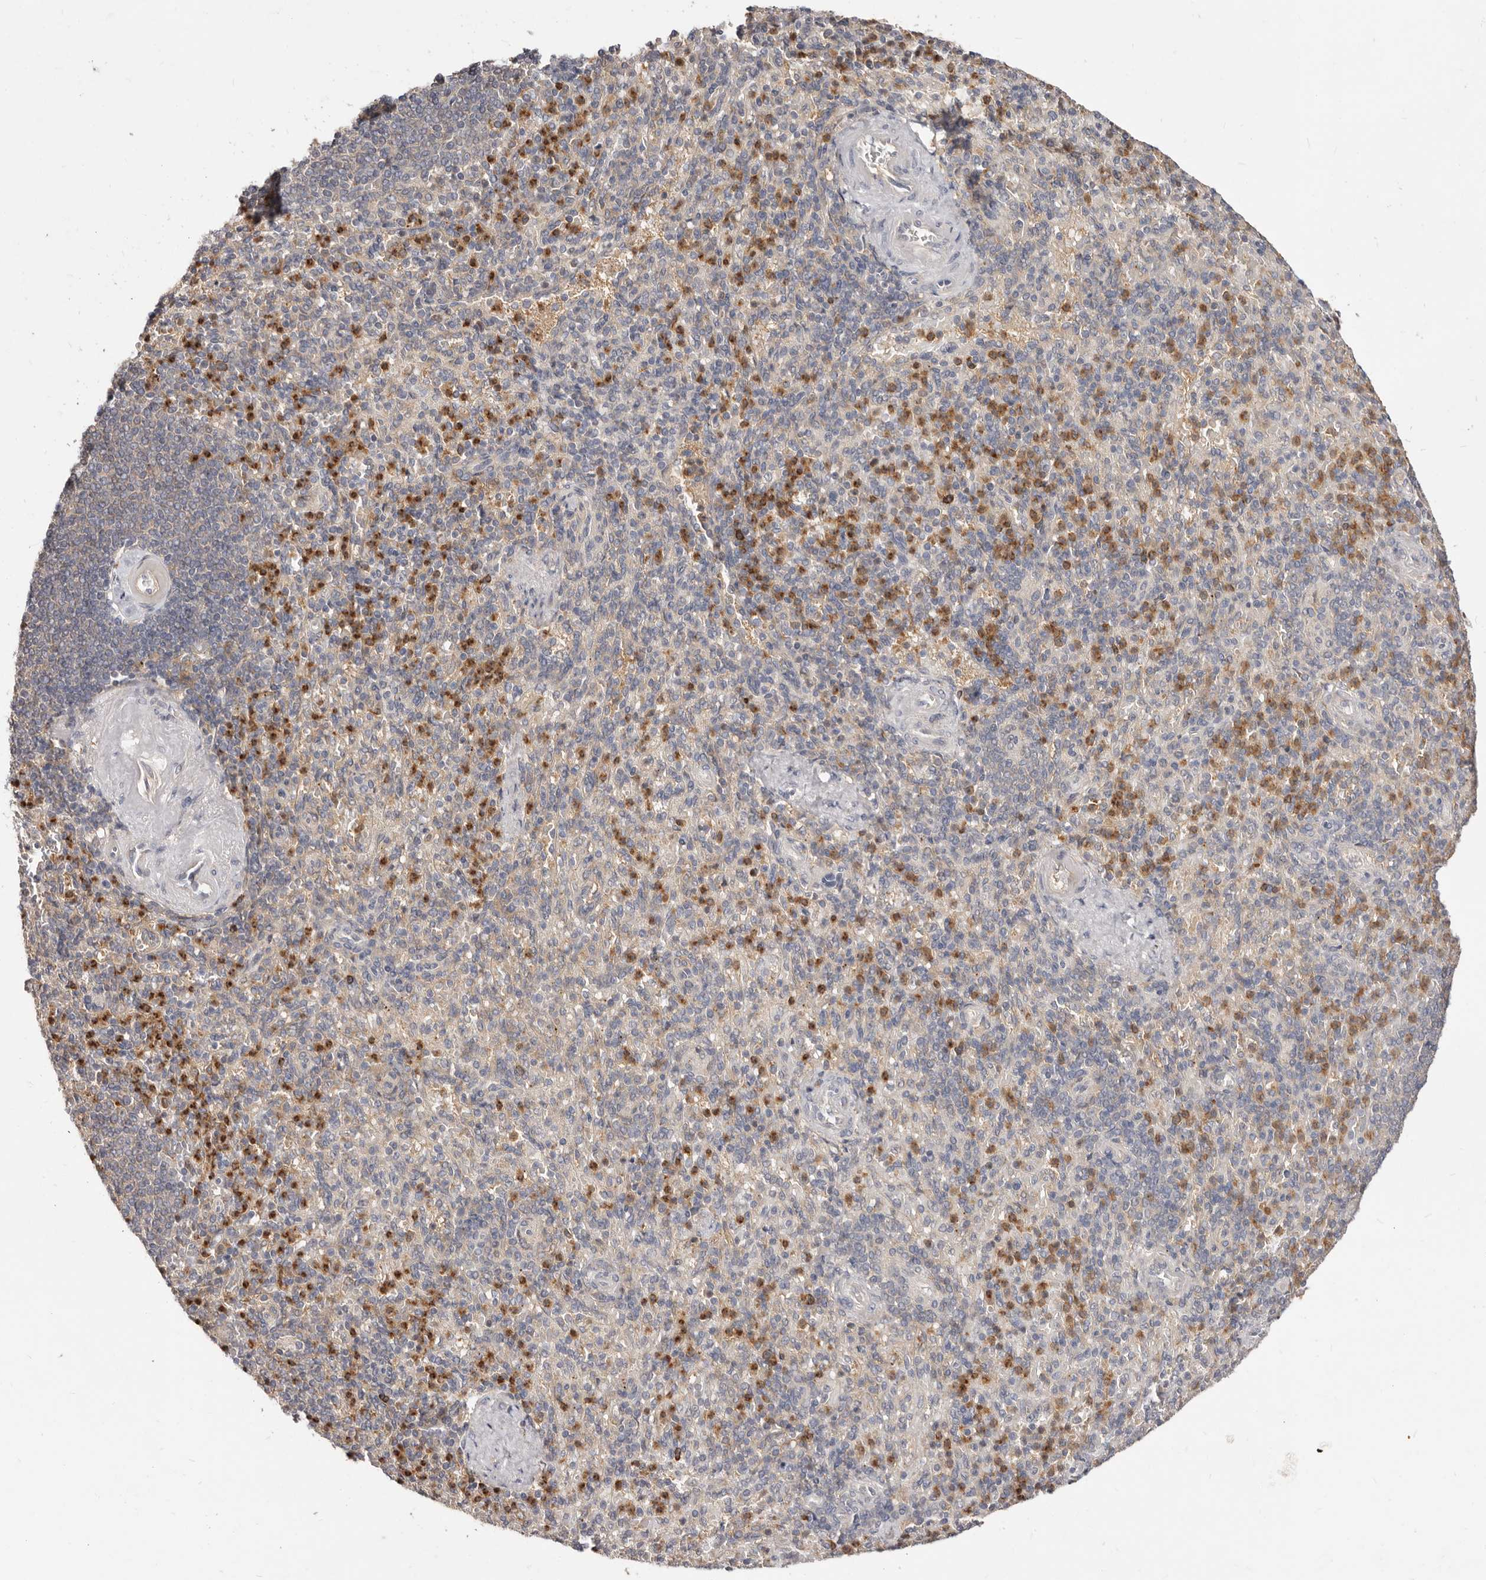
{"staining": {"intensity": "moderate", "quantity": "25%-75%", "location": "cytoplasmic/membranous"}, "tissue": "spleen", "cell_type": "Cells in red pulp", "image_type": "normal", "snomed": [{"axis": "morphology", "description": "Normal tissue, NOS"}, {"axis": "topography", "description": "Spleen"}], "caption": "A brown stain highlights moderate cytoplasmic/membranous expression of a protein in cells in red pulp of normal human spleen.", "gene": "TC2N", "patient": {"sex": "female", "age": 74}}